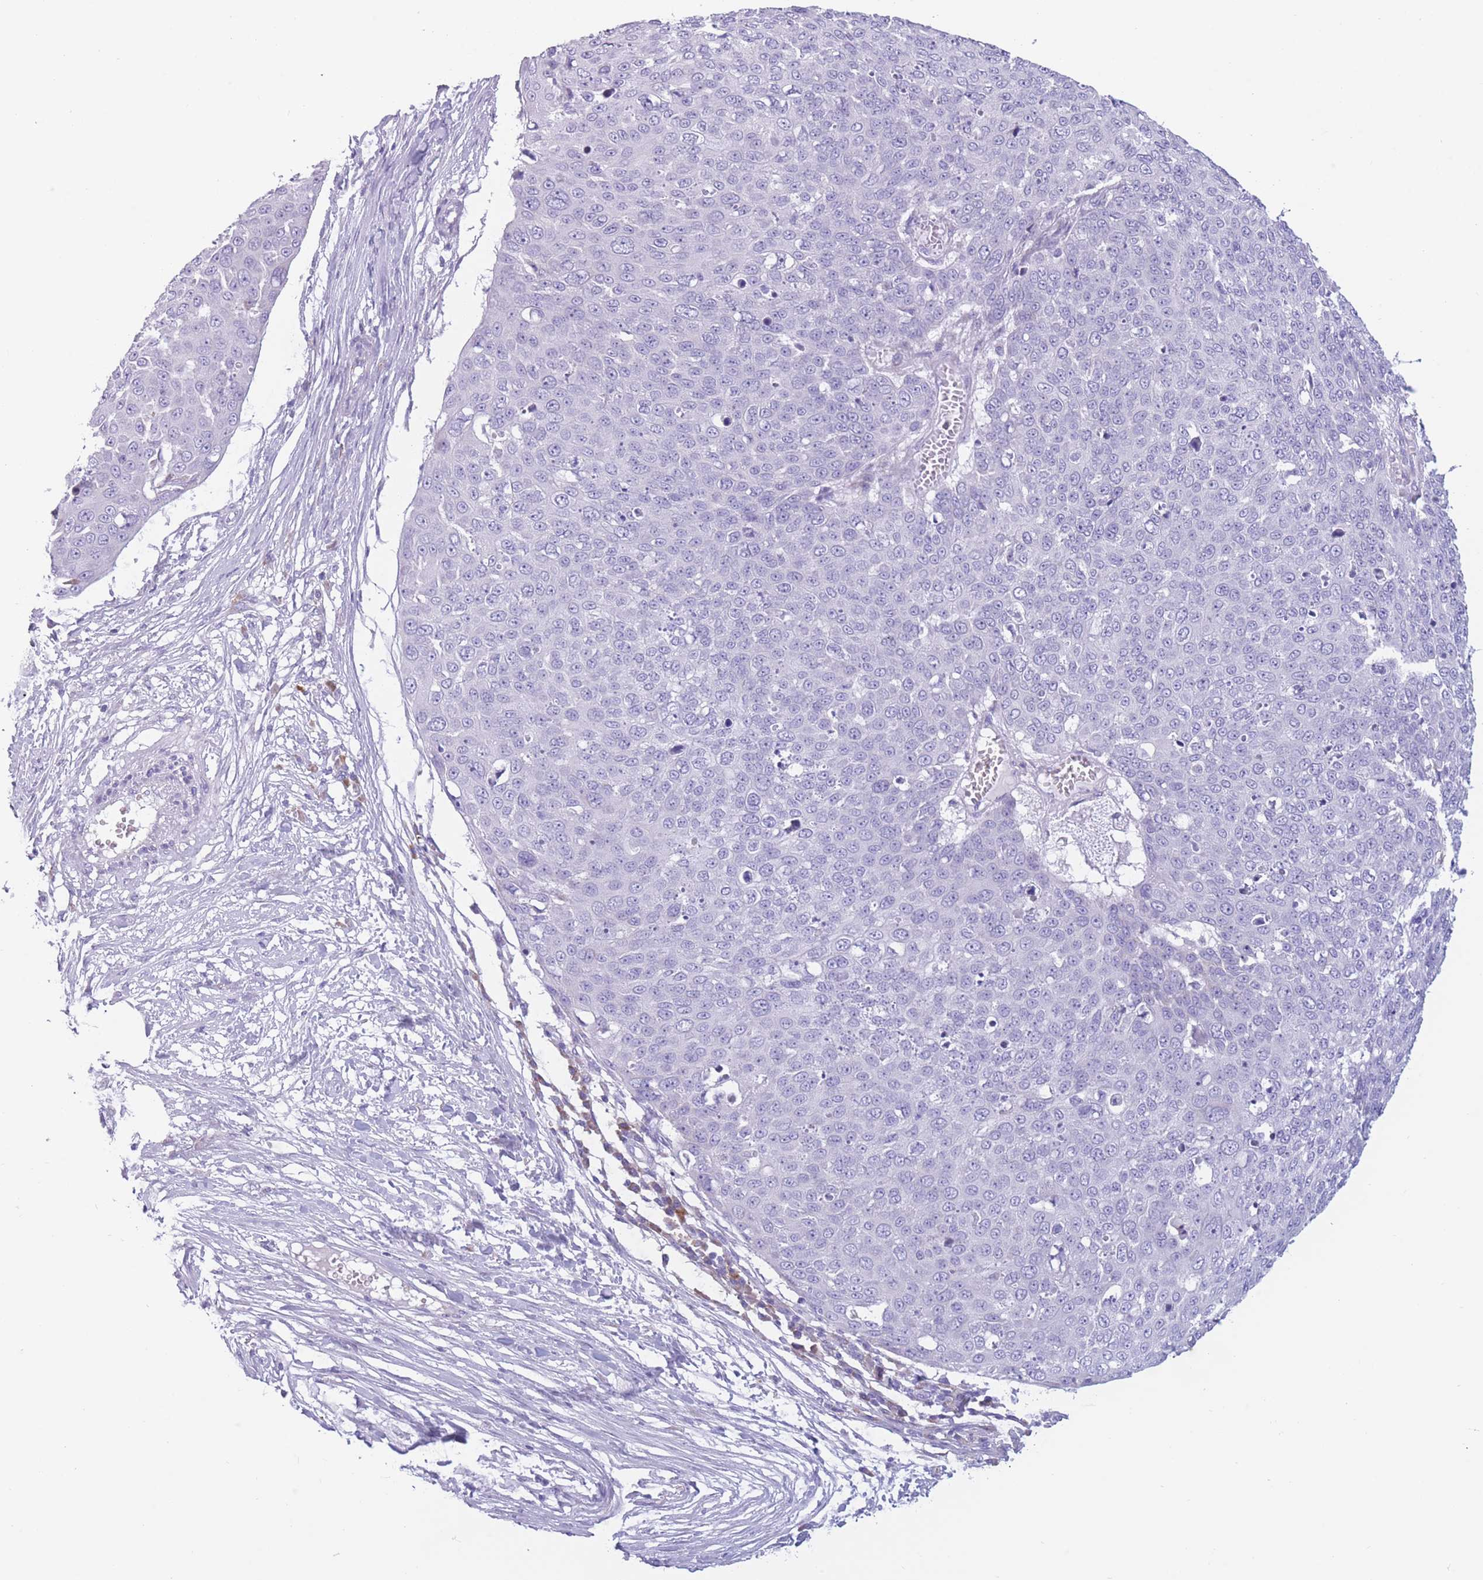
{"staining": {"intensity": "negative", "quantity": "none", "location": "none"}, "tissue": "skin cancer", "cell_type": "Tumor cells", "image_type": "cancer", "snomed": [{"axis": "morphology", "description": "Squamous cell carcinoma, NOS"}, {"axis": "topography", "description": "Skin"}], "caption": "A high-resolution micrograph shows IHC staining of skin cancer, which demonstrates no significant positivity in tumor cells.", "gene": "COL27A1", "patient": {"sex": "male", "age": 71}}